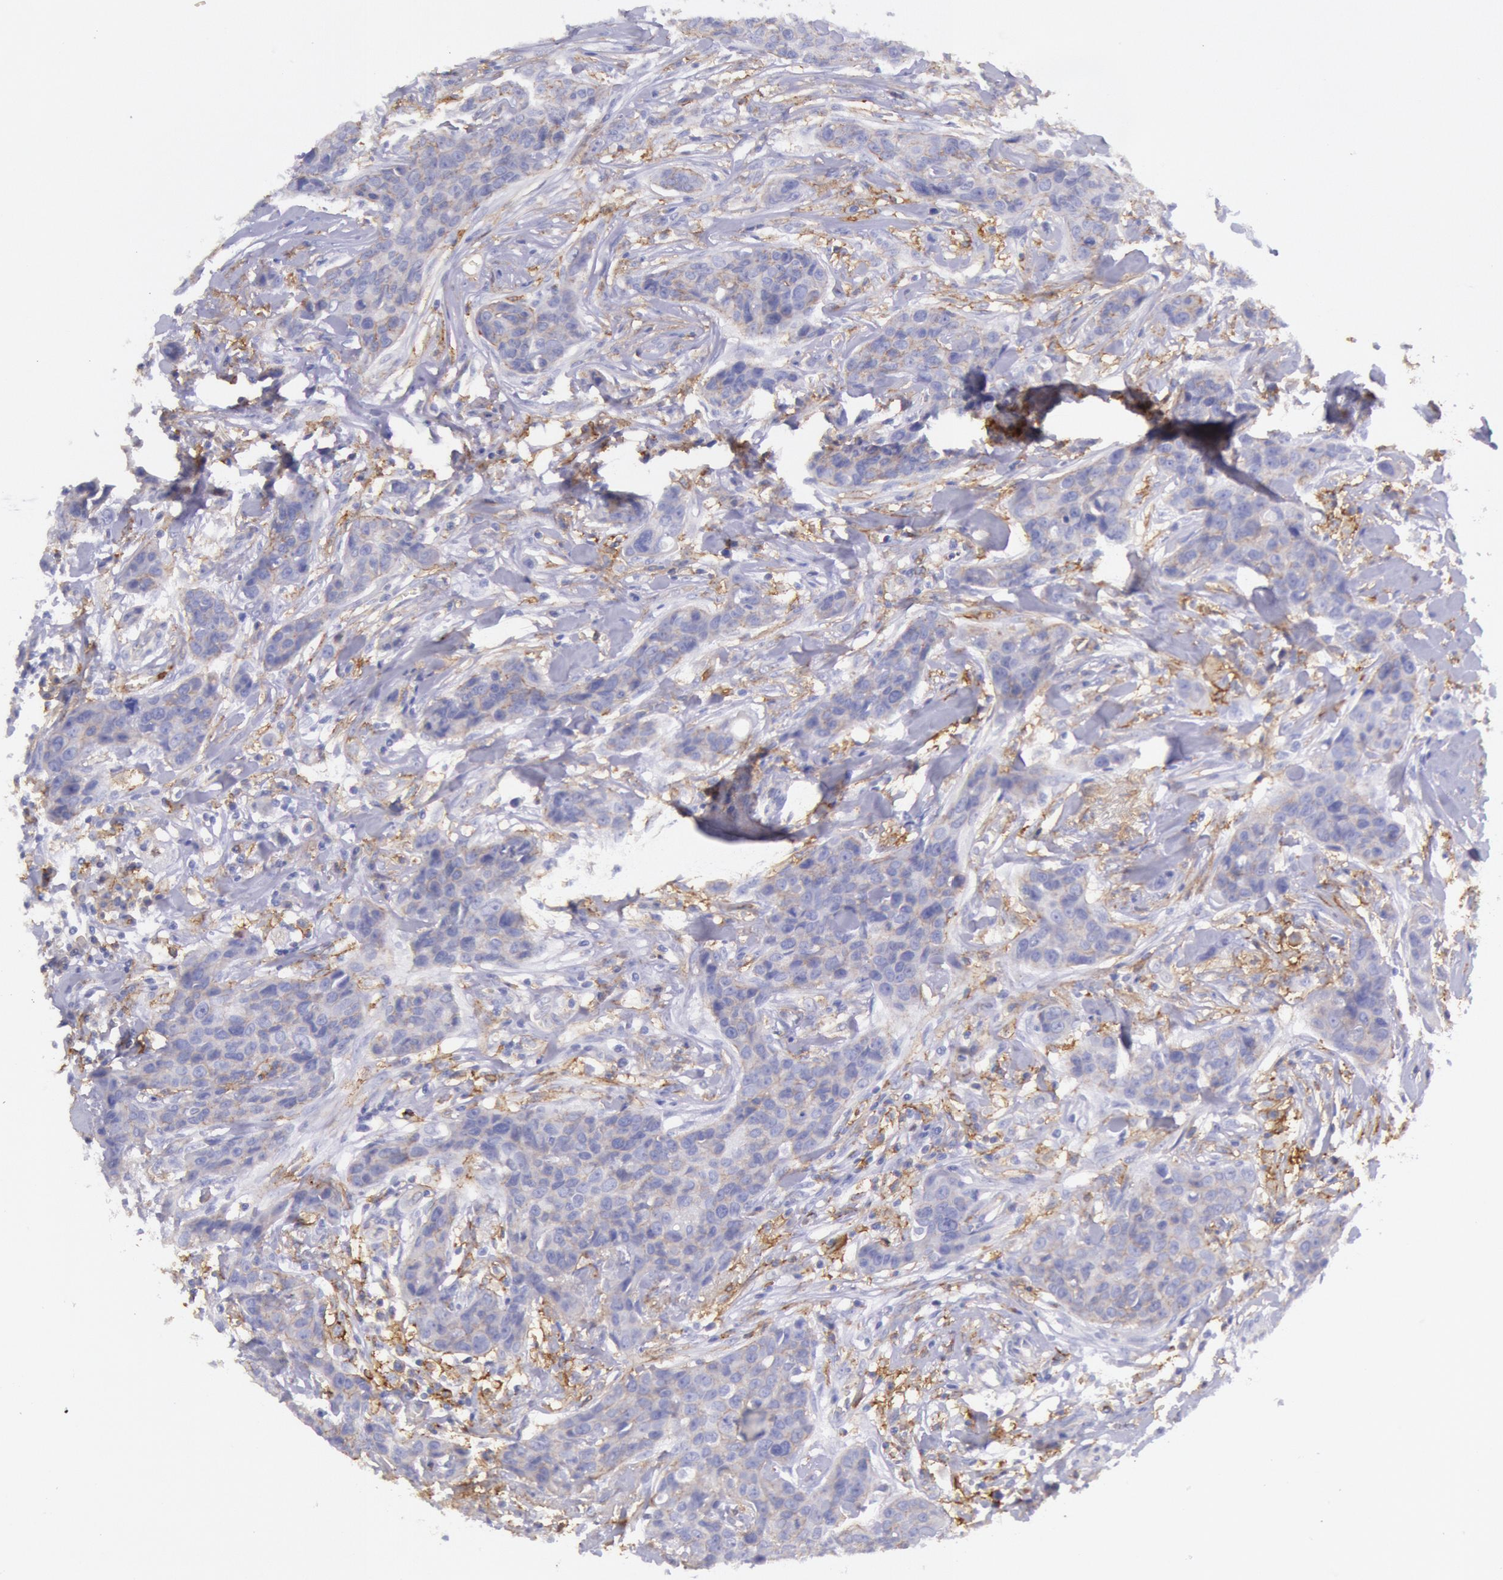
{"staining": {"intensity": "weak", "quantity": "<25%", "location": "cytoplasmic/membranous"}, "tissue": "breast cancer", "cell_type": "Tumor cells", "image_type": "cancer", "snomed": [{"axis": "morphology", "description": "Duct carcinoma"}, {"axis": "topography", "description": "Breast"}], "caption": "Tumor cells show no significant protein staining in breast cancer. (Immunohistochemistry, brightfield microscopy, high magnification).", "gene": "LYN", "patient": {"sex": "female", "age": 91}}